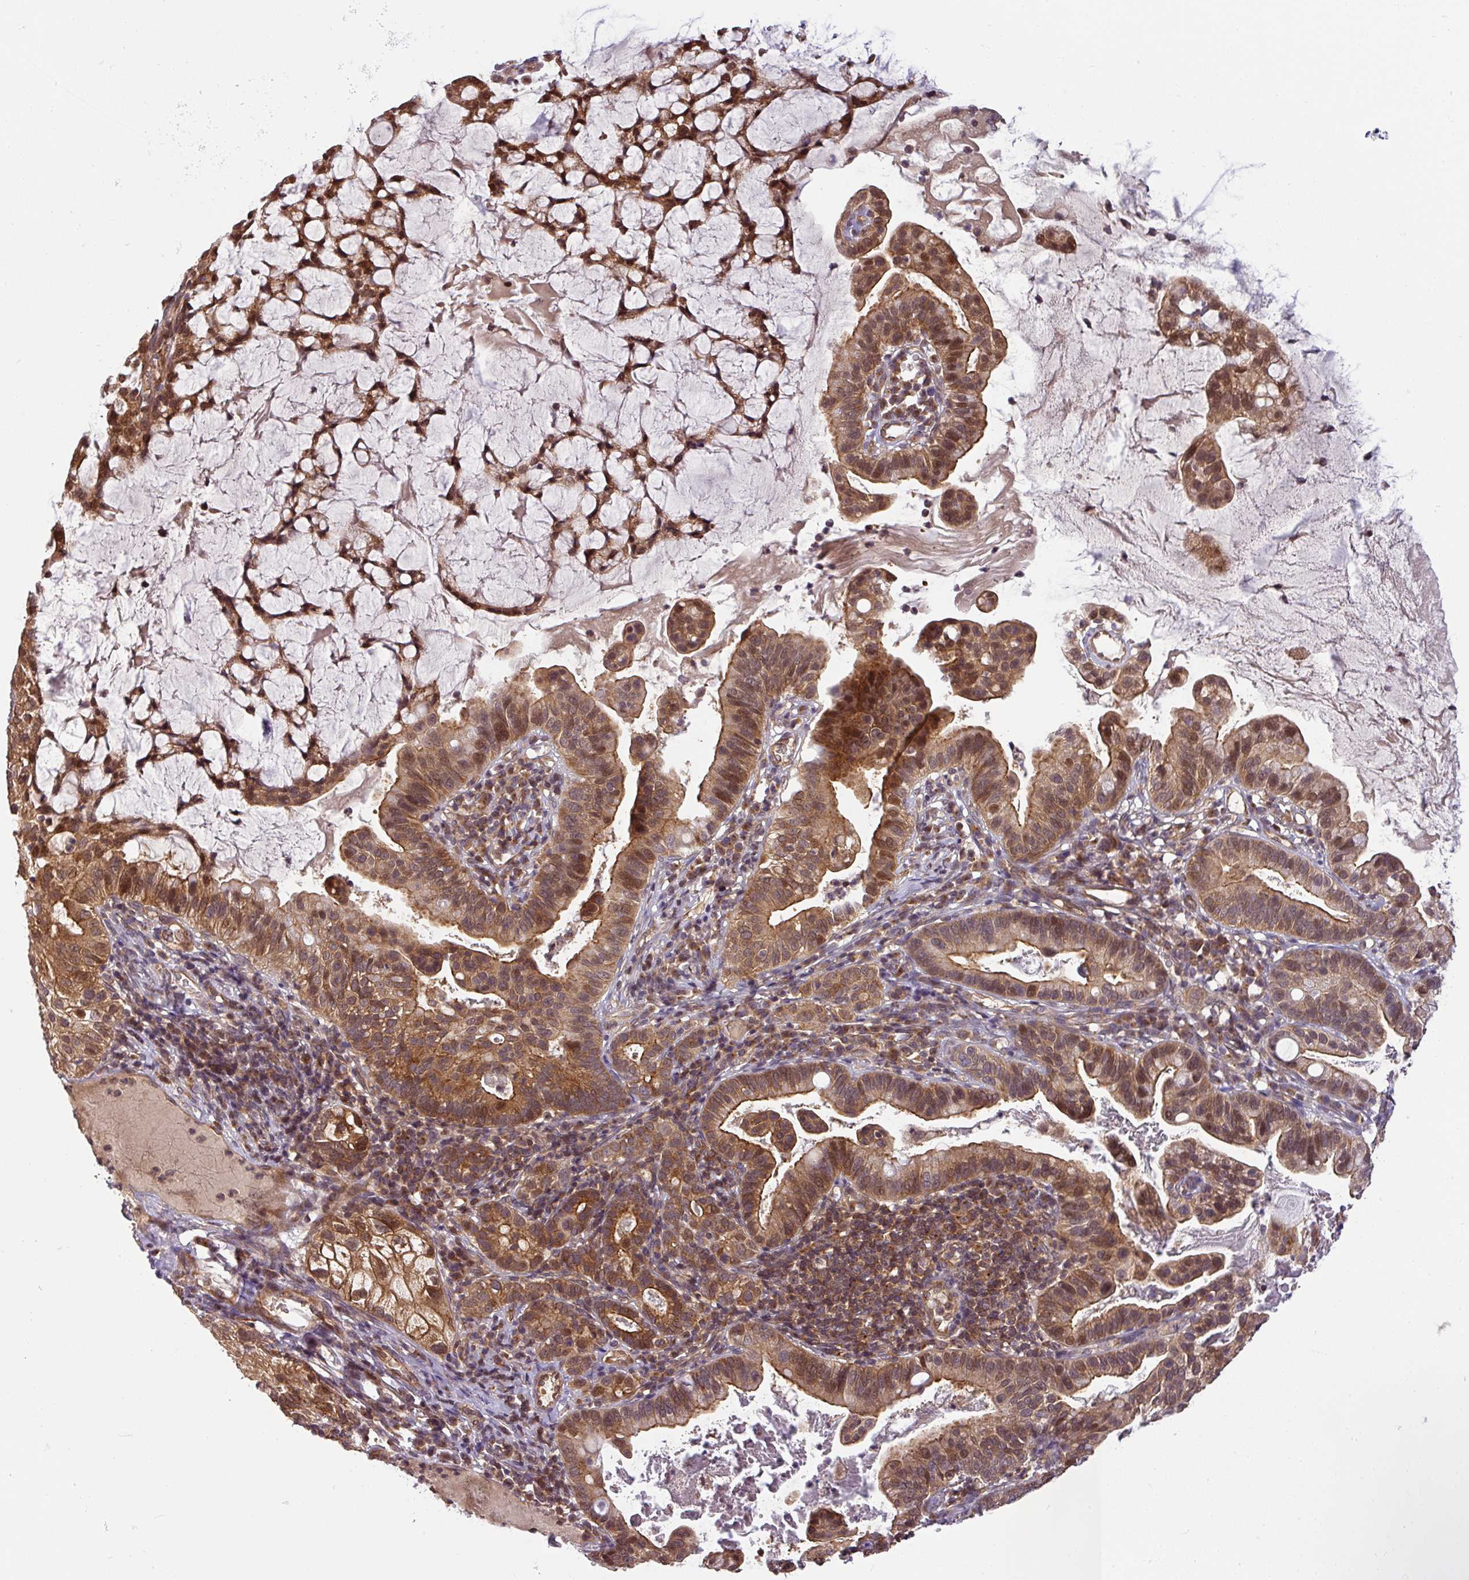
{"staining": {"intensity": "moderate", "quantity": ">75%", "location": "cytoplasmic/membranous,nuclear"}, "tissue": "cervical cancer", "cell_type": "Tumor cells", "image_type": "cancer", "snomed": [{"axis": "morphology", "description": "Adenocarcinoma, NOS"}, {"axis": "topography", "description": "Cervix"}], "caption": "This micrograph displays immunohistochemistry staining of adenocarcinoma (cervical), with medium moderate cytoplasmic/membranous and nuclear staining in approximately >75% of tumor cells.", "gene": "SHB", "patient": {"sex": "female", "age": 41}}